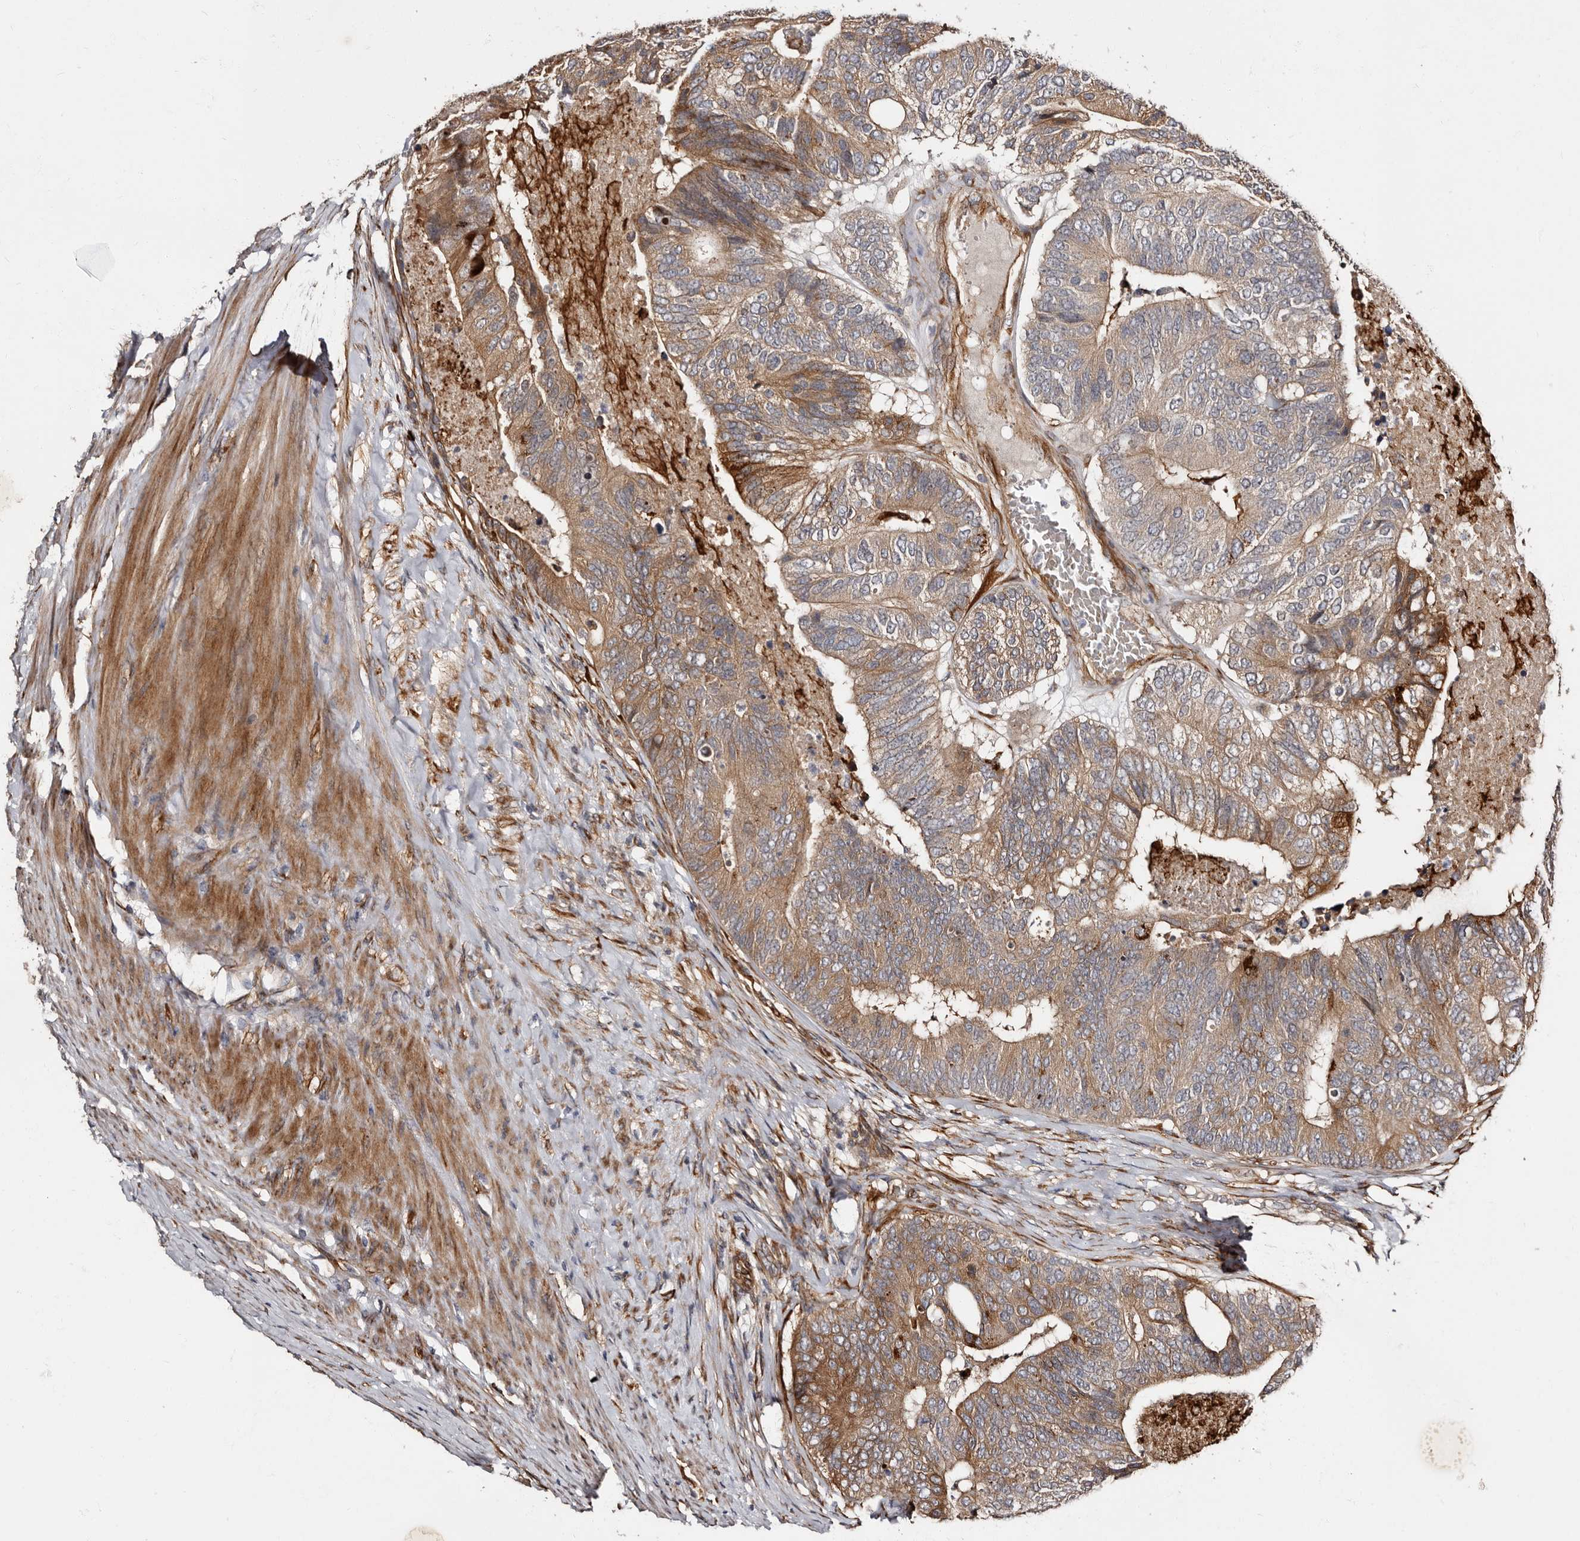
{"staining": {"intensity": "moderate", "quantity": ">75%", "location": "cytoplasmic/membranous"}, "tissue": "colorectal cancer", "cell_type": "Tumor cells", "image_type": "cancer", "snomed": [{"axis": "morphology", "description": "Adenocarcinoma, NOS"}, {"axis": "topography", "description": "Colon"}], "caption": "Protein staining of colorectal cancer (adenocarcinoma) tissue exhibits moderate cytoplasmic/membranous positivity in about >75% of tumor cells.", "gene": "TBC1D22B", "patient": {"sex": "female", "age": 67}}